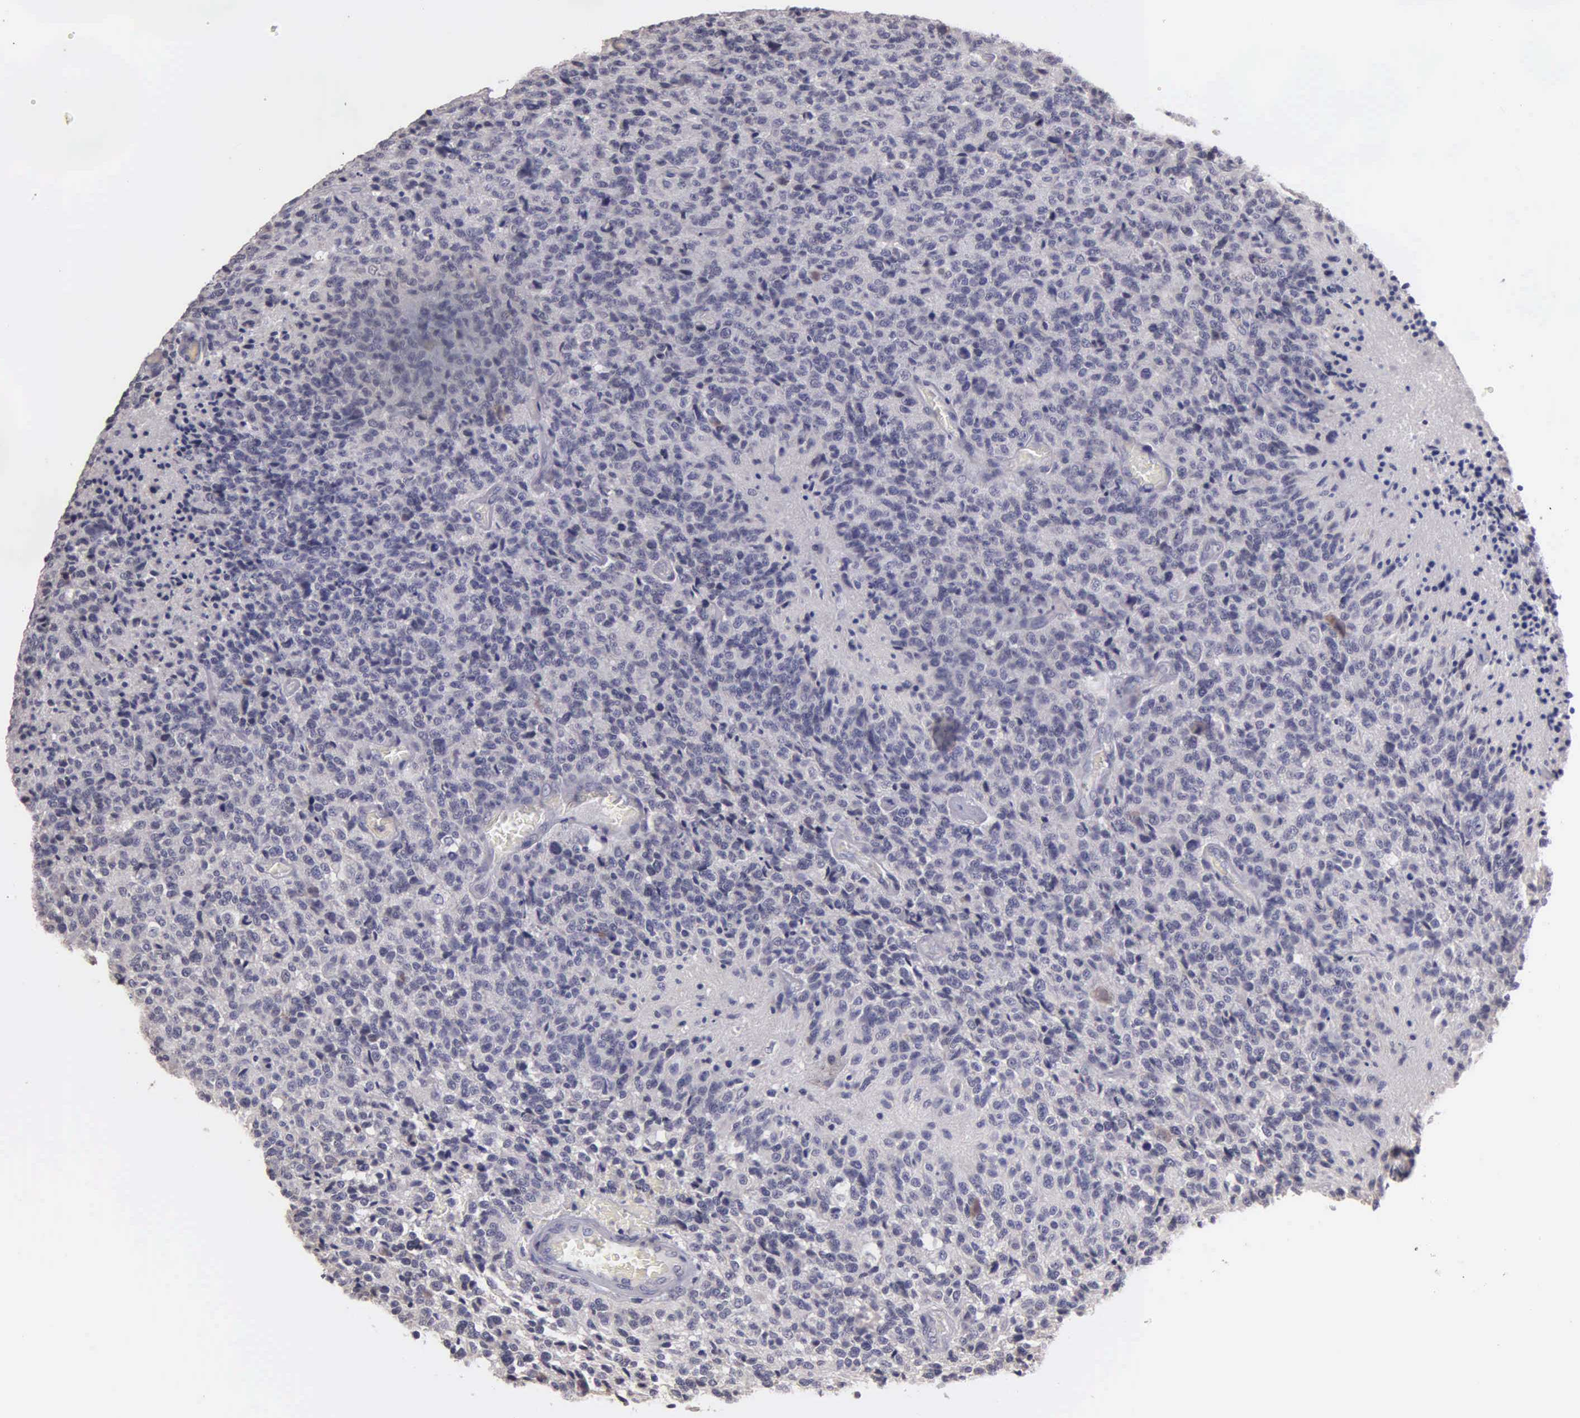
{"staining": {"intensity": "negative", "quantity": "none", "location": "none"}, "tissue": "glioma", "cell_type": "Tumor cells", "image_type": "cancer", "snomed": [{"axis": "morphology", "description": "Glioma, malignant, High grade"}, {"axis": "topography", "description": "Brain"}], "caption": "Glioma was stained to show a protein in brown. There is no significant staining in tumor cells. The staining is performed using DAB brown chromogen with nuclei counter-stained in using hematoxylin.", "gene": "BRD1", "patient": {"sex": "male", "age": 36}}